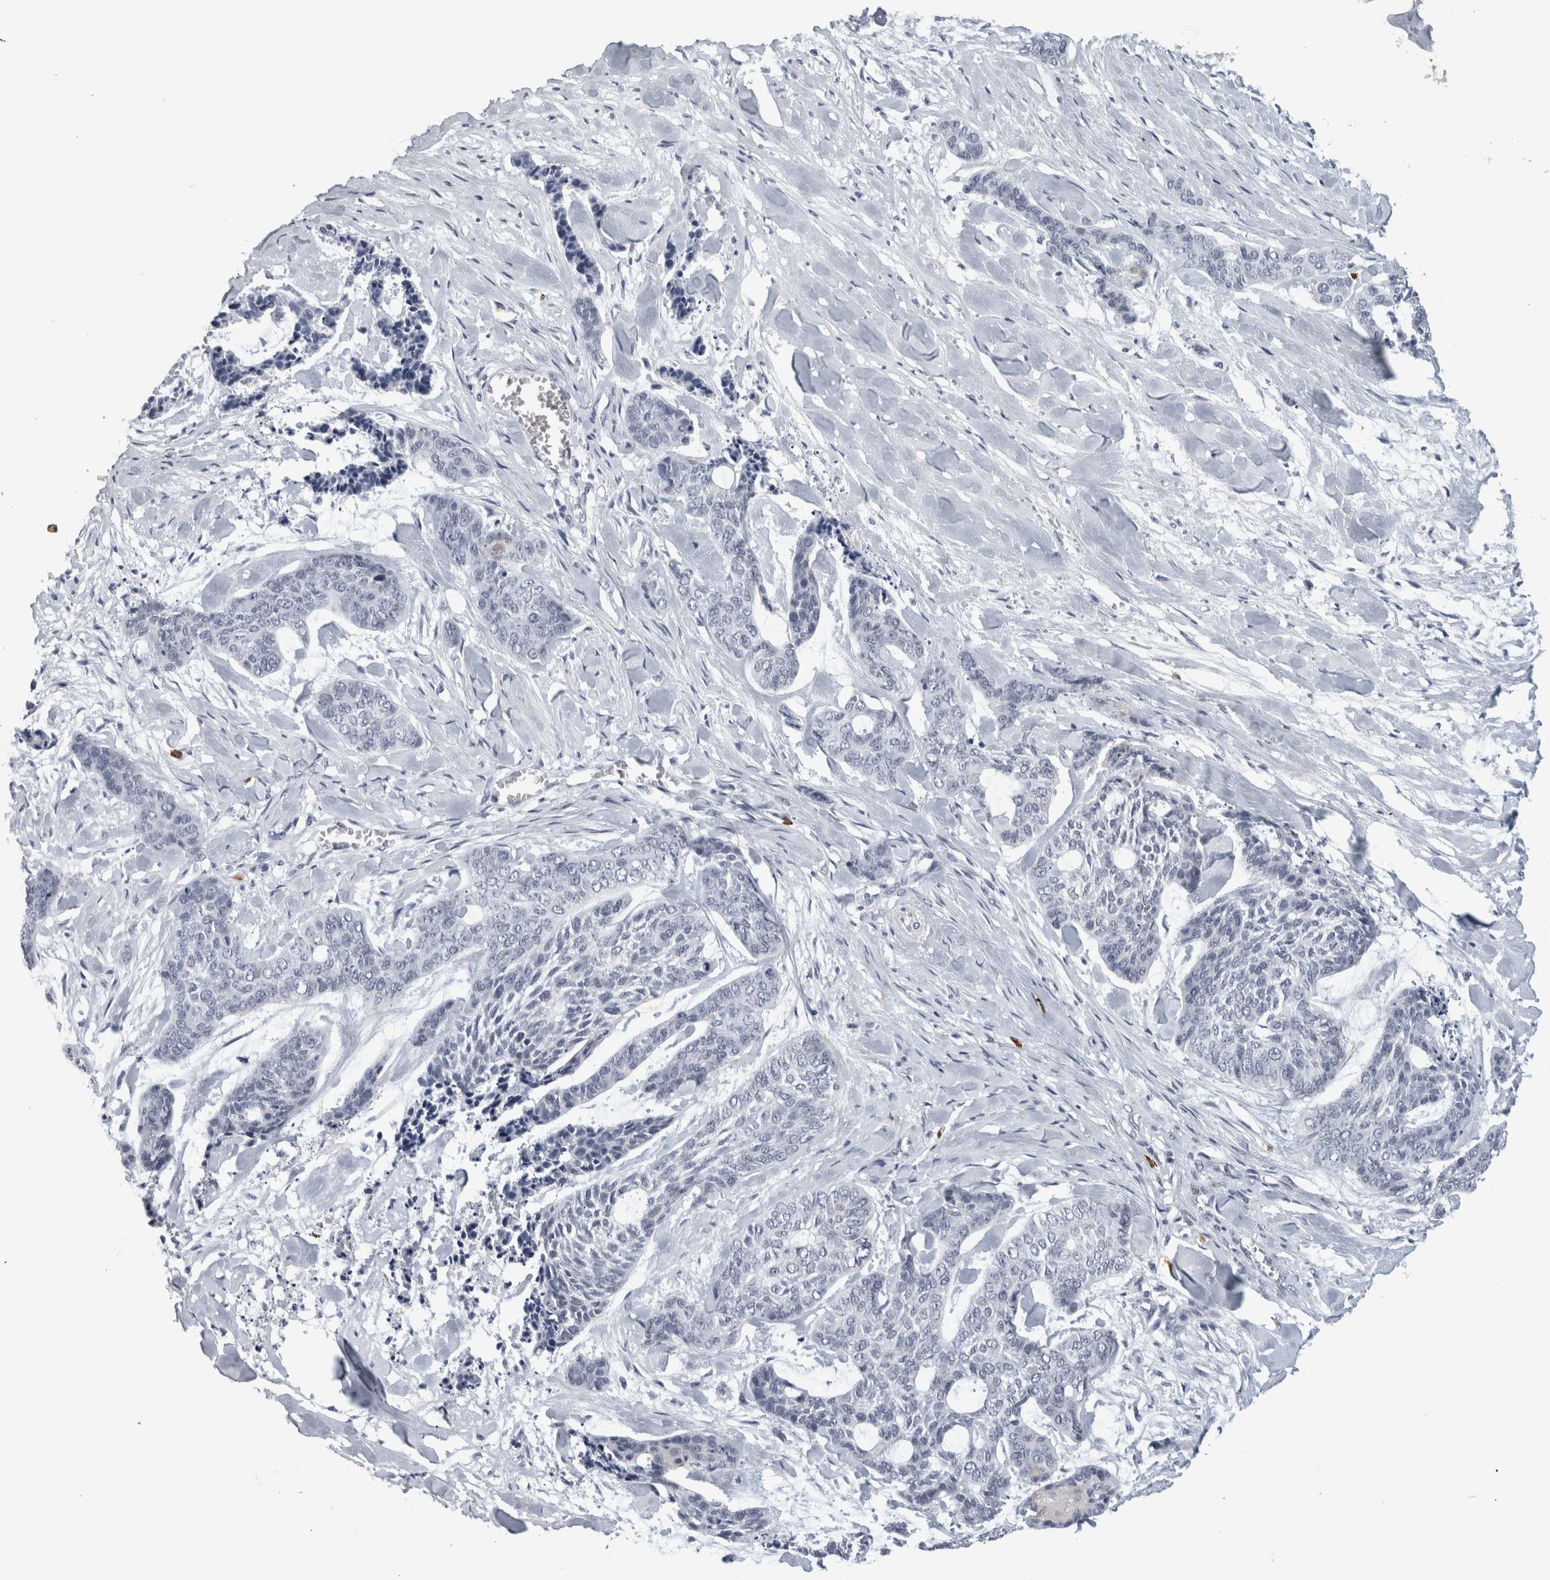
{"staining": {"intensity": "negative", "quantity": "none", "location": "none"}, "tissue": "skin cancer", "cell_type": "Tumor cells", "image_type": "cancer", "snomed": [{"axis": "morphology", "description": "Basal cell carcinoma"}, {"axis": "topography", "description": "Skin"}], "caption": "Tumor cells are negative for brown protein staining in skin cancer (basal cell carcinoma). (DAB immunohistochemistry visualized using brightfield microscopy, high magnification).", "gene": "PEBP4", "patient": {"sex": "female", "age": 64}}